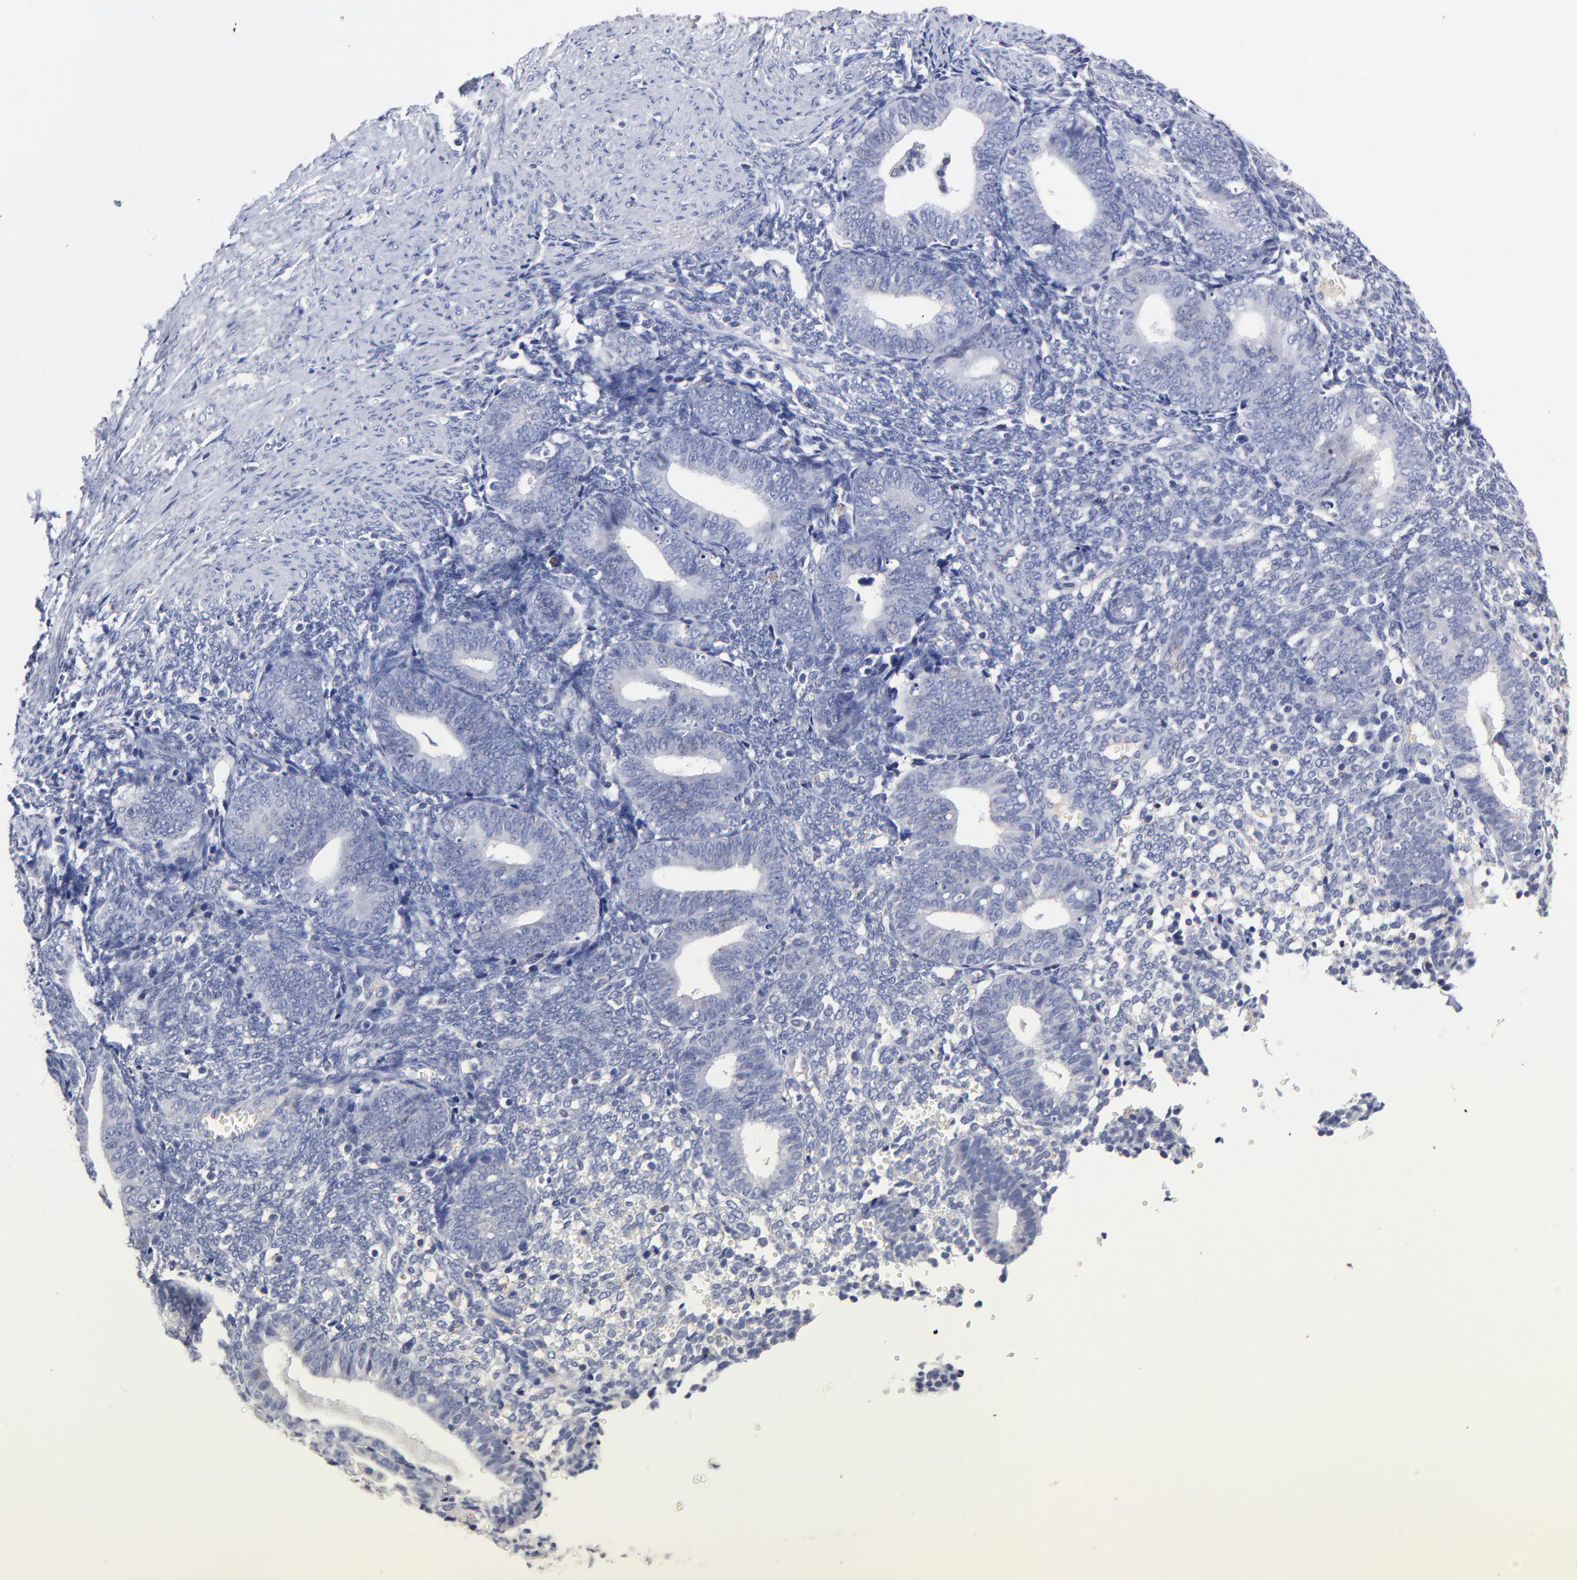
{"staining": {"intensity": "negative", "quantity": "none", "location": "none"}, "tissue": "endometrium", "cell_type": "Cells in endometrial stroma", "image_type": "normal", "snomed": [{"axis": "morphology", "description": "Normal tissue, NOS"}, {"axis": "topography", "description": "Endometrium"}], "caption": "IHC image of unremarkable endometrium: endometrium stained with DAB (3,3'-diaminobenzidine) exhibits no significant protein positivity in cells in endometrial stroma. (Stains: DAB immunohistochemistry with hematoxylin counter stain, Microscopy: brightfield microscopy at high magnification).", "gene": "TRAT1", "patient": {"sex": "female", "age": 61}}